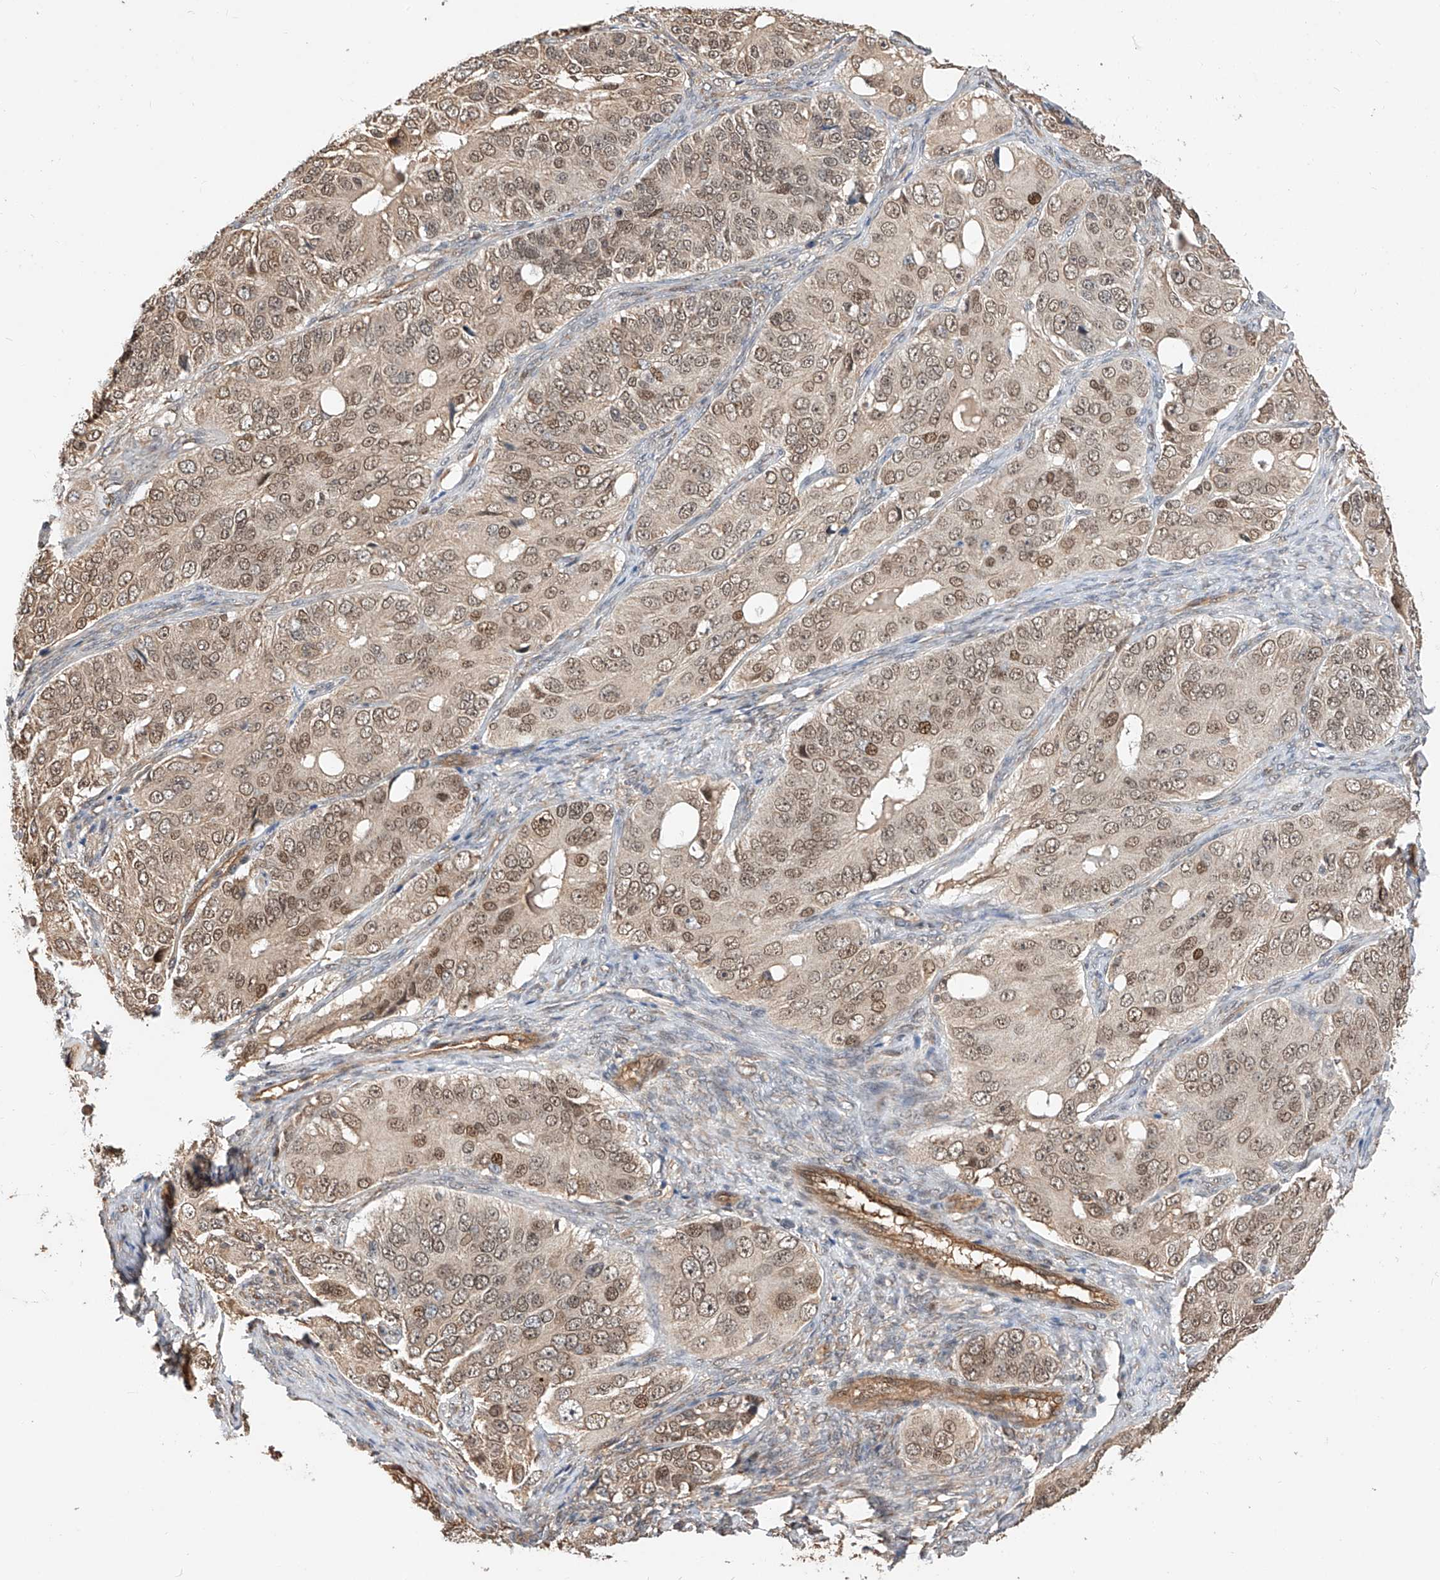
{"staining": {"intensity": "moderate", "quantity": ">75%", "location": "nuclear"}, "tissue": "ovarian cancer", "cell_type": "Tumor cells", "image_type": "cancer", "snomed": [{"axis": "morphology", "description": "Carcinoma, endometroid"}, {"axis": "topography", "description": "Ovary"}], "caption": "Ovarian cancer stained with immunohistochemistry exhibits moderate nuclear staining in about >75% of tumor cells.", "gene": "RILPL2", "patient": {"sex": "female", "age": 51}}